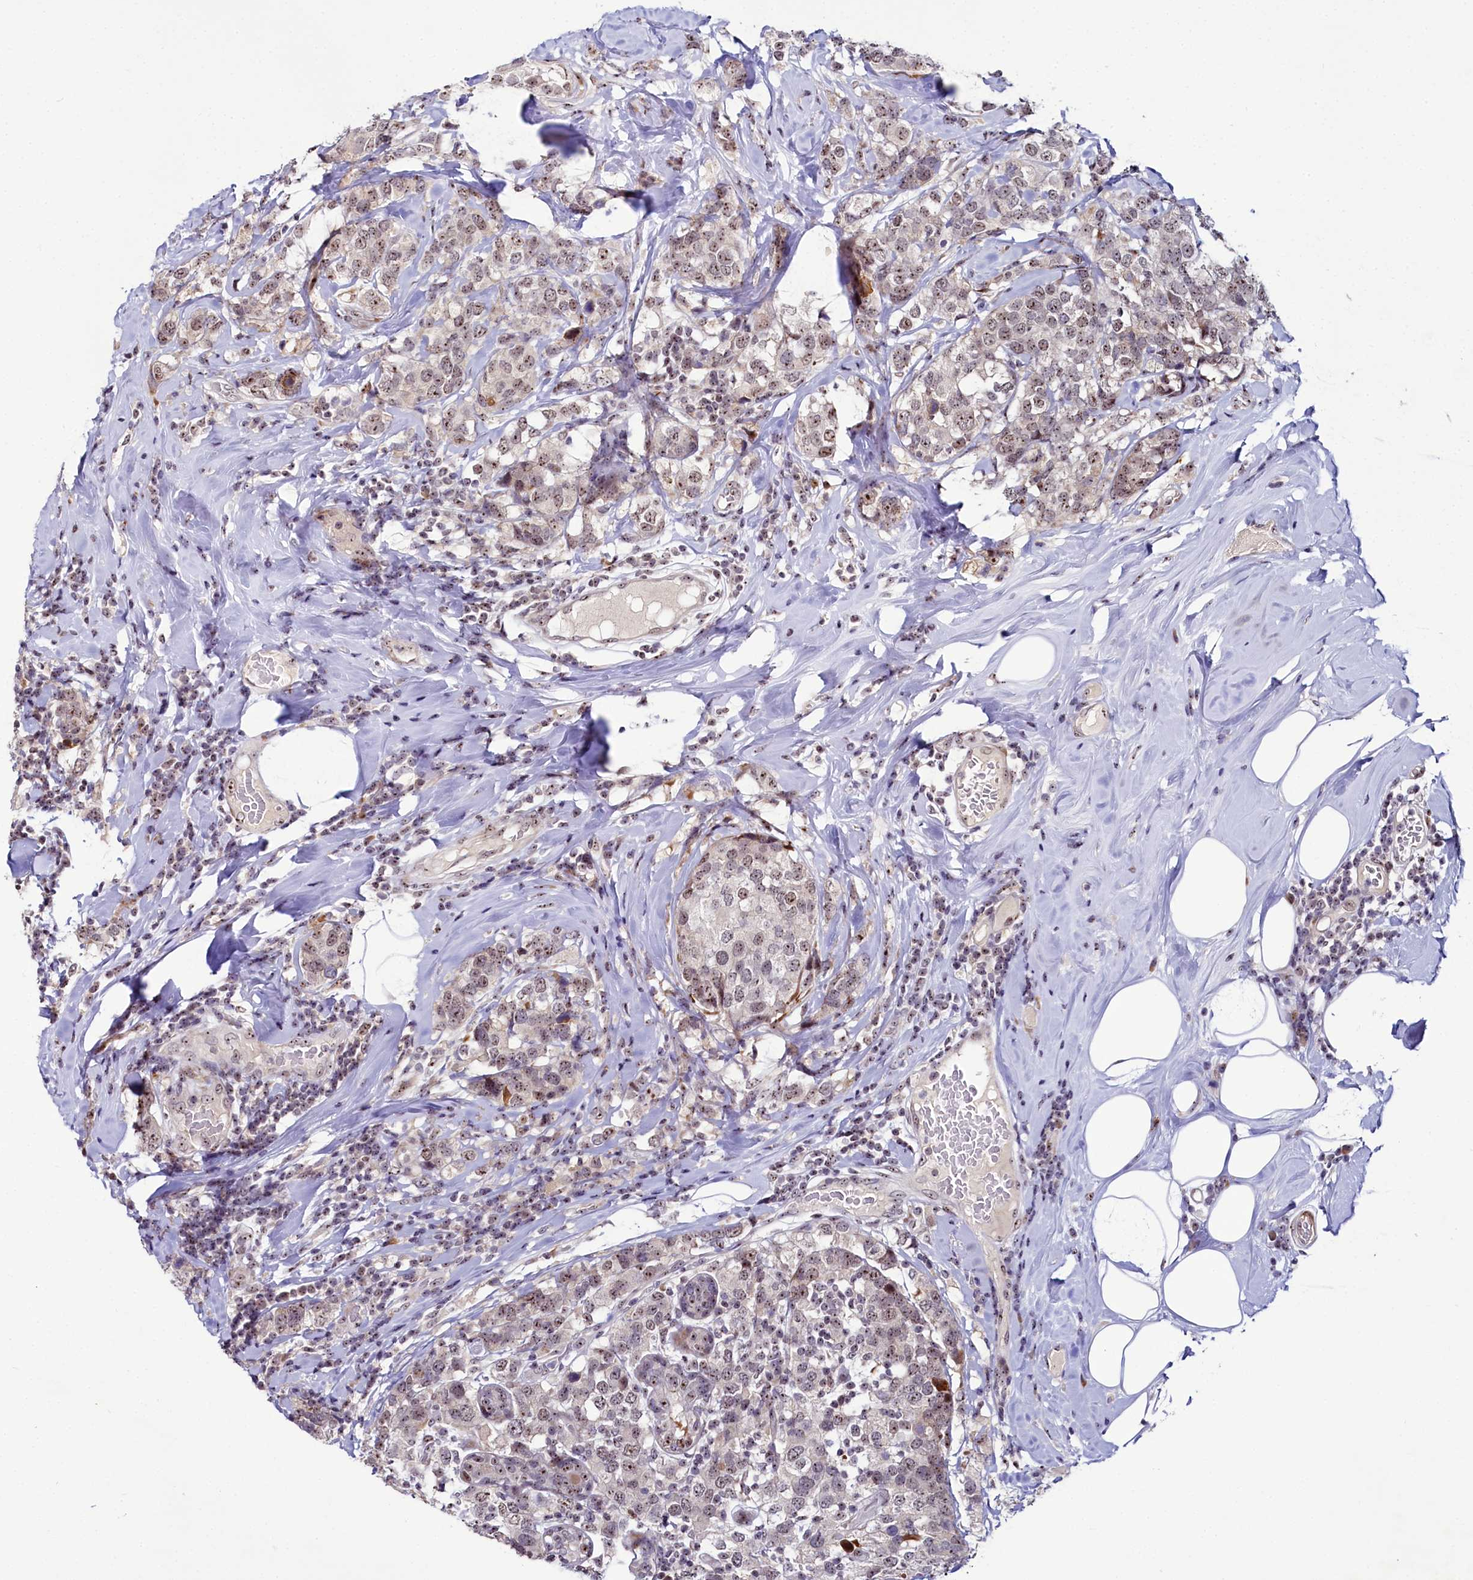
{"staining": {"intensity": "weak", "quantity": ">75%", "location": "nuclear"}, "tissue": "breast cancer", "cell_type": "Tumor cells", "image_type": "cancer", "snomed": [{"axis": "morphology", "description": "Lobular carcinoma"}, {"axis": "topography", "description": "Breast"}], "caption": "A brown stain shows weak nuclear expression of a protein in human breast cancer (lobular carcinoma) tumor cells.", "gene": "TCOF1", "patient": {"sex": "female", "age": 59}}